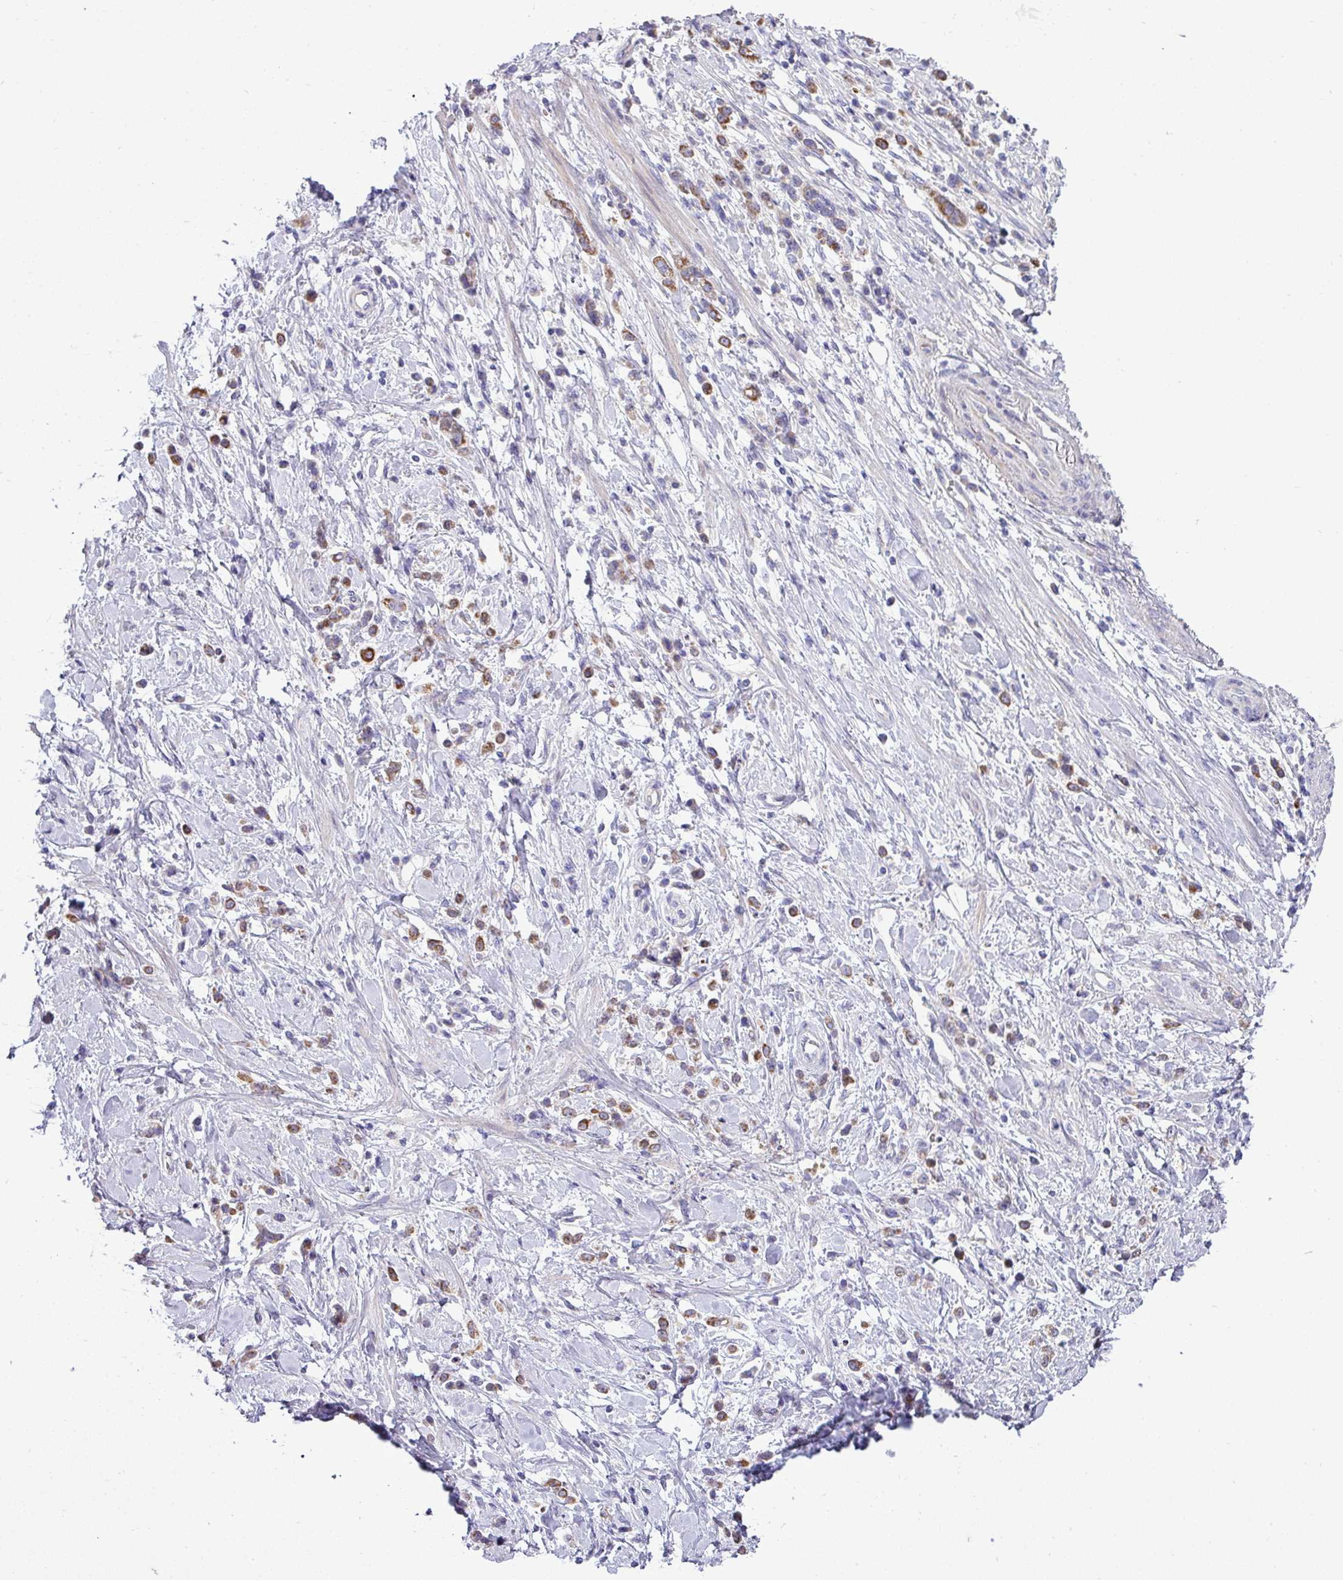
{"staining": {"intensity": "moderate", "quantity": ">75%", "location": "cytoplasmic/membranous"}, "tissue": "stomach cancer", "cell_type": "Tumor cells", "image_type": "cancer", "snomed": [{"axis": "morphology", "description": "Adenocarcinoma, NOS"}, {"axis": "topography", "description": "Stomach"}], "caption": "Stomach cancer (adenocarcinoma) tissue exhibits moderate cytoplasmic/membranous expression in approximately >75% of tumor cells", "gene": "ACAP3", "patient": {"sex": "female", "age": 60}}